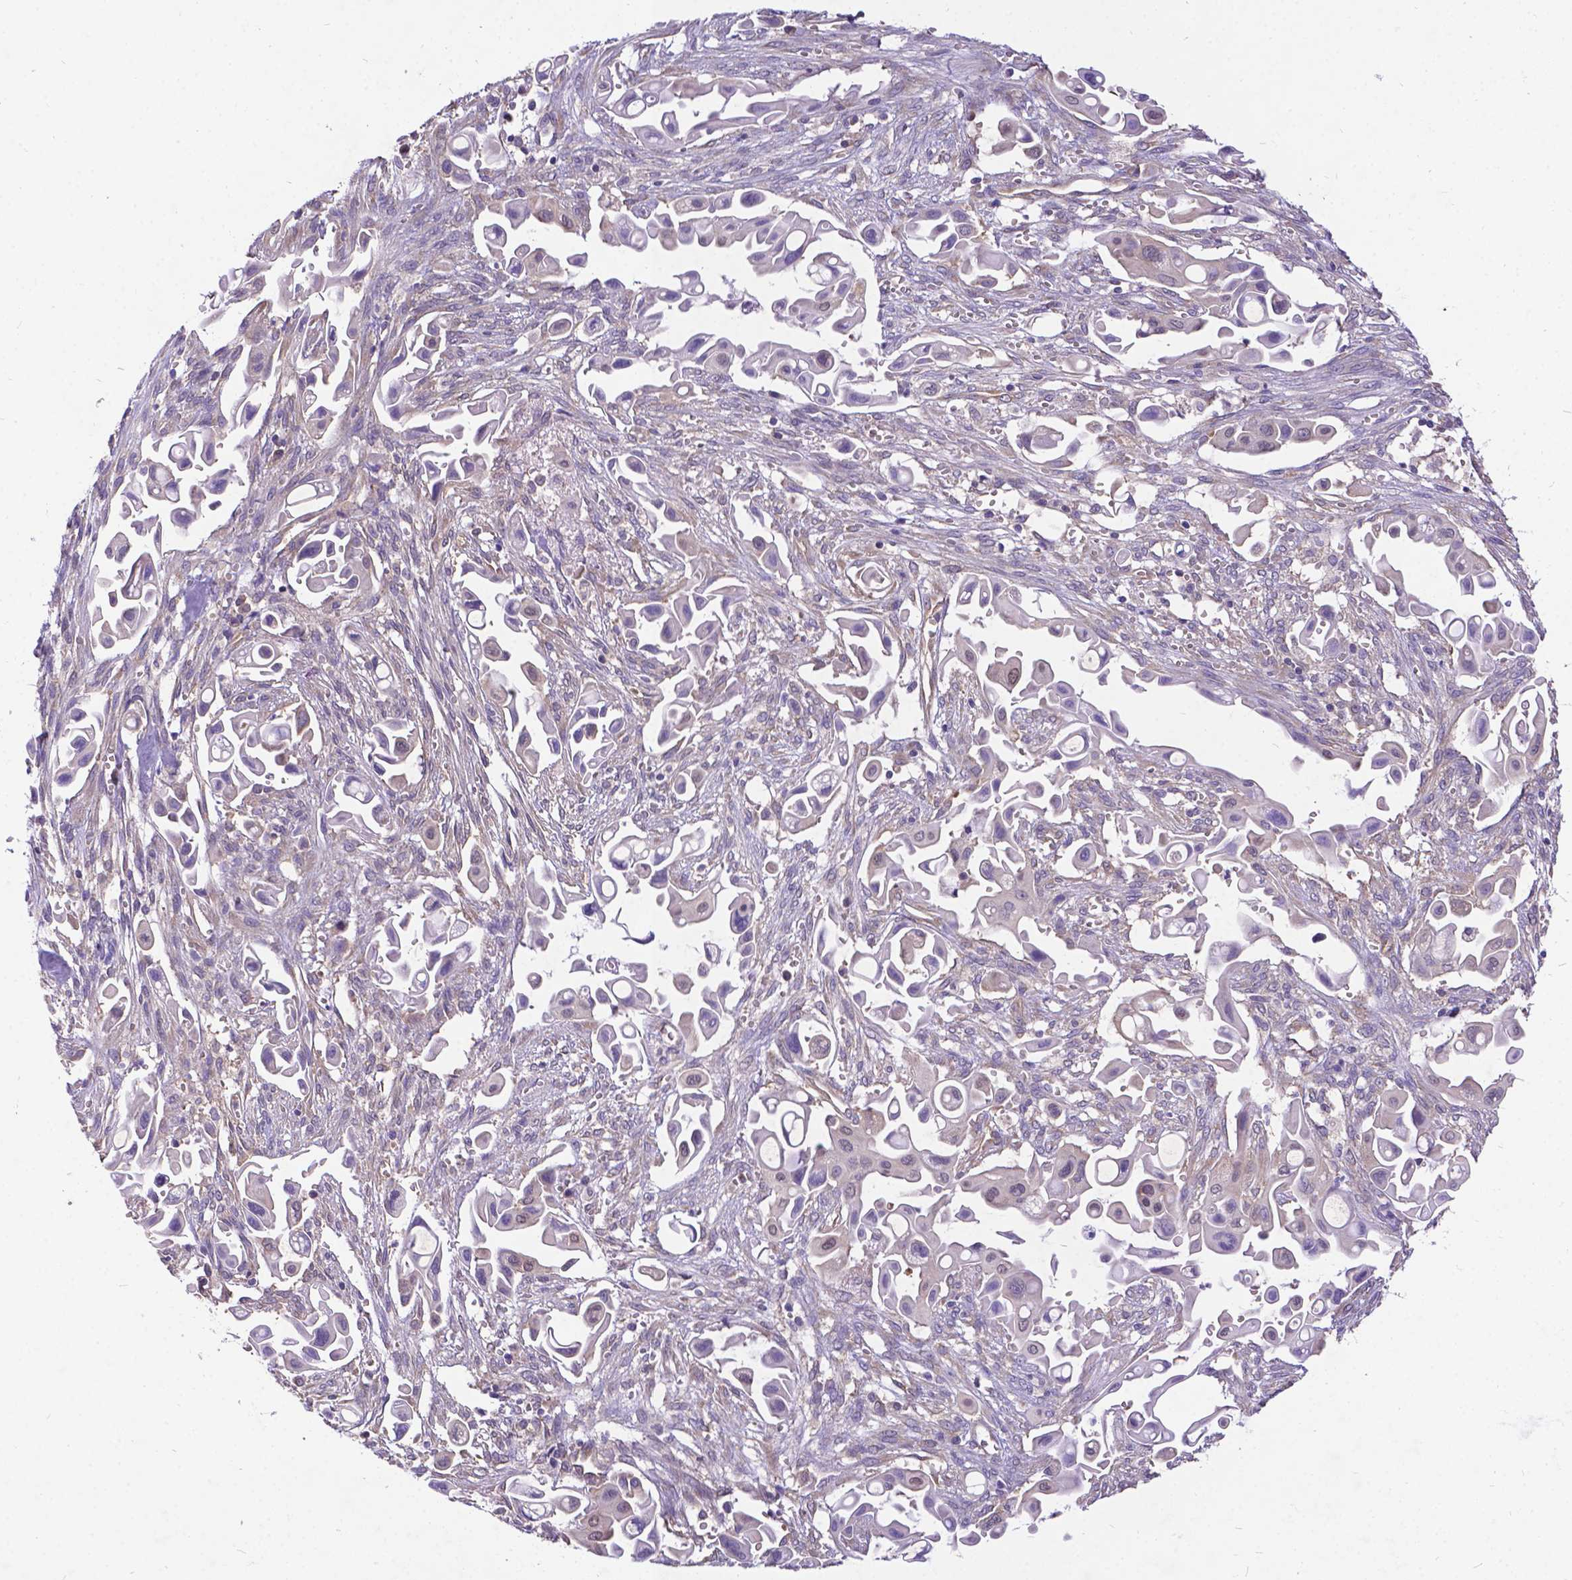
{"staining": {"intensity": "negative", "quantity": "none", "location": "none"}, "tissue": "pancreatic cancer", "cell_type": "Tumor cells", "image_type": "cancer", "snomed": [{"axis": "morphology", "description": "Adenocarcinoma, NOS"}, {"axis": "topography", "description": "Pancreas"}], "caption": "Immunohistochemical staining of pancreatic adenocarcinoma reveals no significant positivity in tumor cells.", "gene": "DENND6A", "patient": {"sex": "male", "age": 50}}